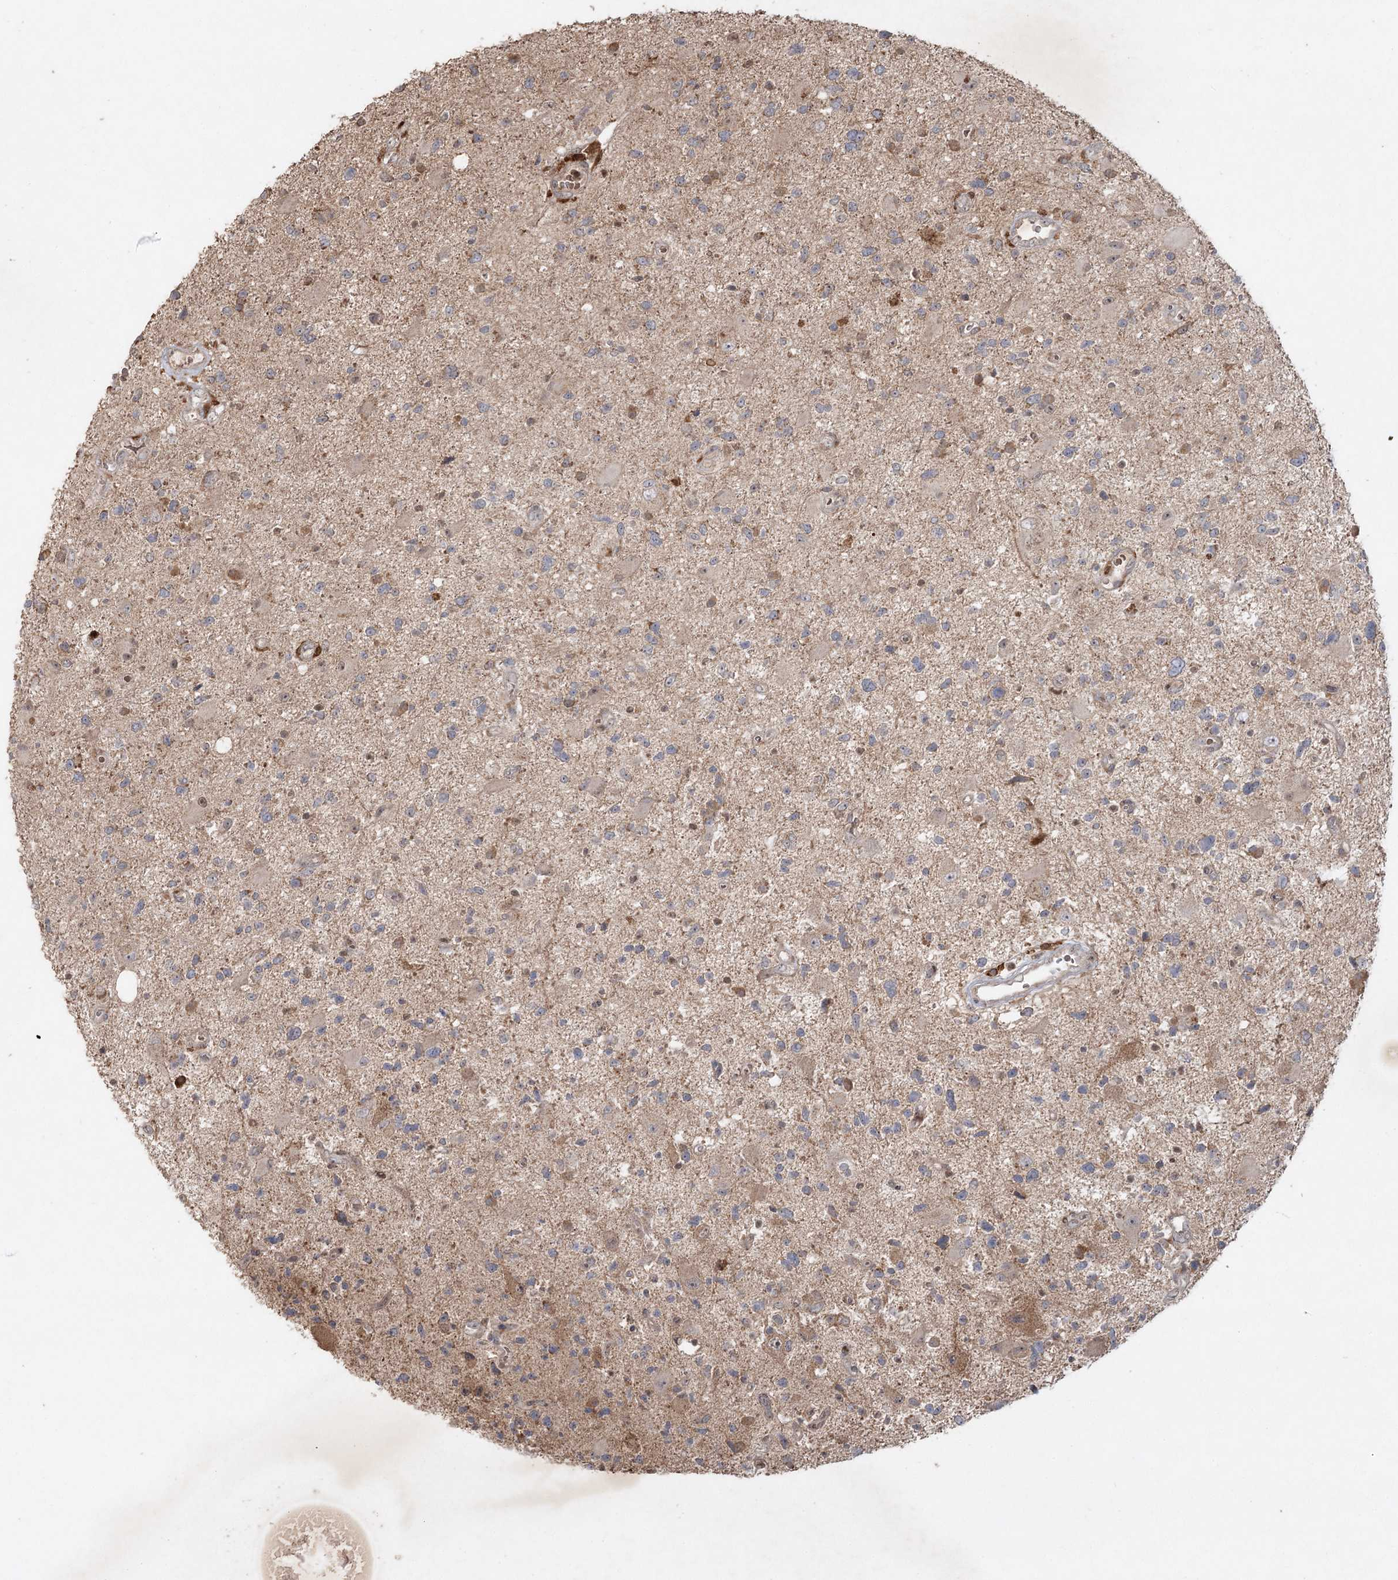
{"staining": {"intensity": "weak", "quantity": "<25%", "location": "cytoplasmic/membranous"}, "tissue": "glioma", "cell_type": "Tumor cells", "image_type": "cancer", "snomed": [{"axis": "morphology", "description": "Glioma, malignant, High grade"}, {"axis": "topography", "description": "Brain"}], "caption": "Immunohistochemistry (IHC) of glioma shows no staining in tumor cells.", "gene": "KBTBD4", "patient": {"sex": "male", "age": 33}}